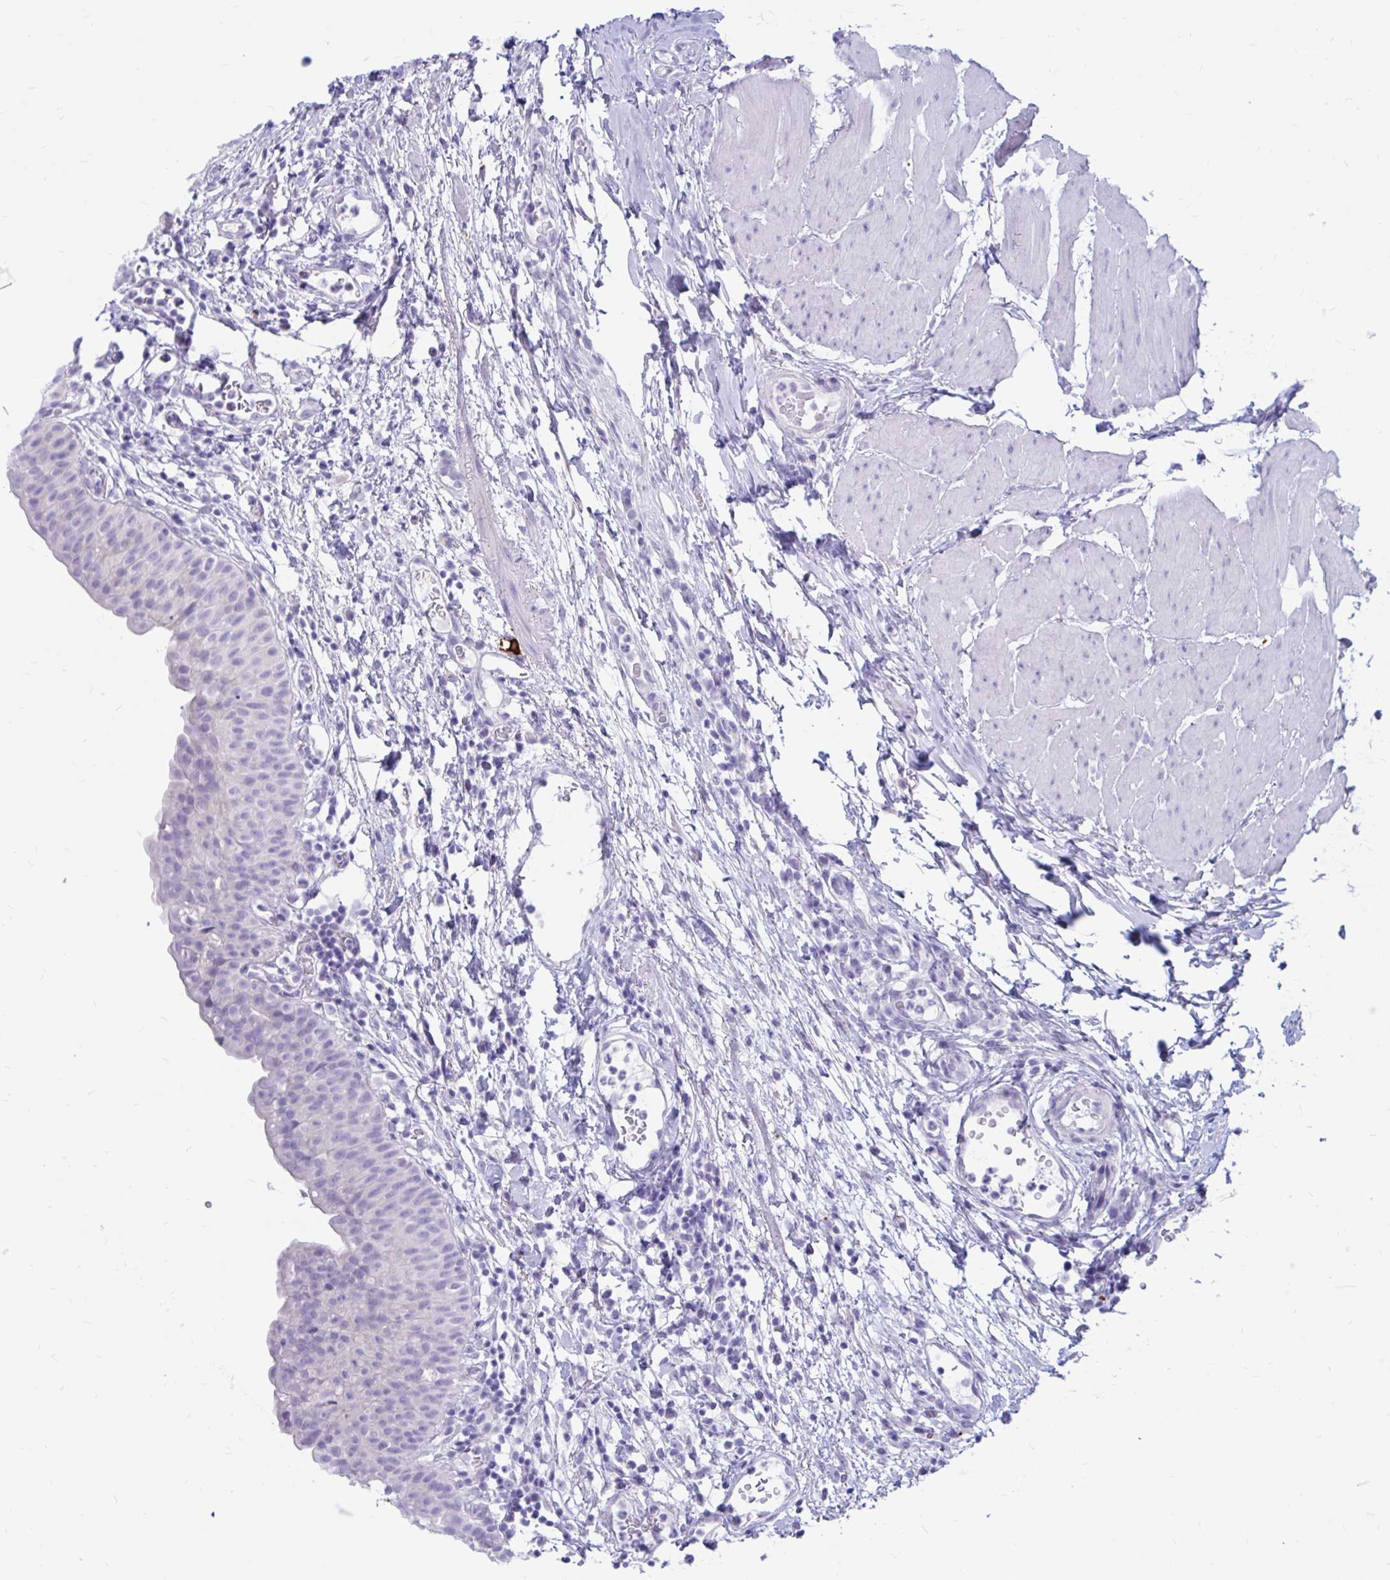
{"staining": {"intensity": "negative", "quantity": "none", "location": "none"}, "tissue": "urinary bladder", "cell_type": "Urothelial cells", "image_type": "normal", "snomed": [{"axis": "morphology", "description": "Normal tissue, NOS"}, {"axis": "morphology", "description": "Inflammation, NOS"}, {"axis": "topography", "description": "Urinary bladder"}], "caption": "Urothelial cells are negative for brown protein staining in unremarkable urinary bladder. (DAB (3,3'-diaminobenzidine) IHC with hematoxylin counter stain).", "gene": "IGSF5", "patient": {"sex": "male", "age": 57}}